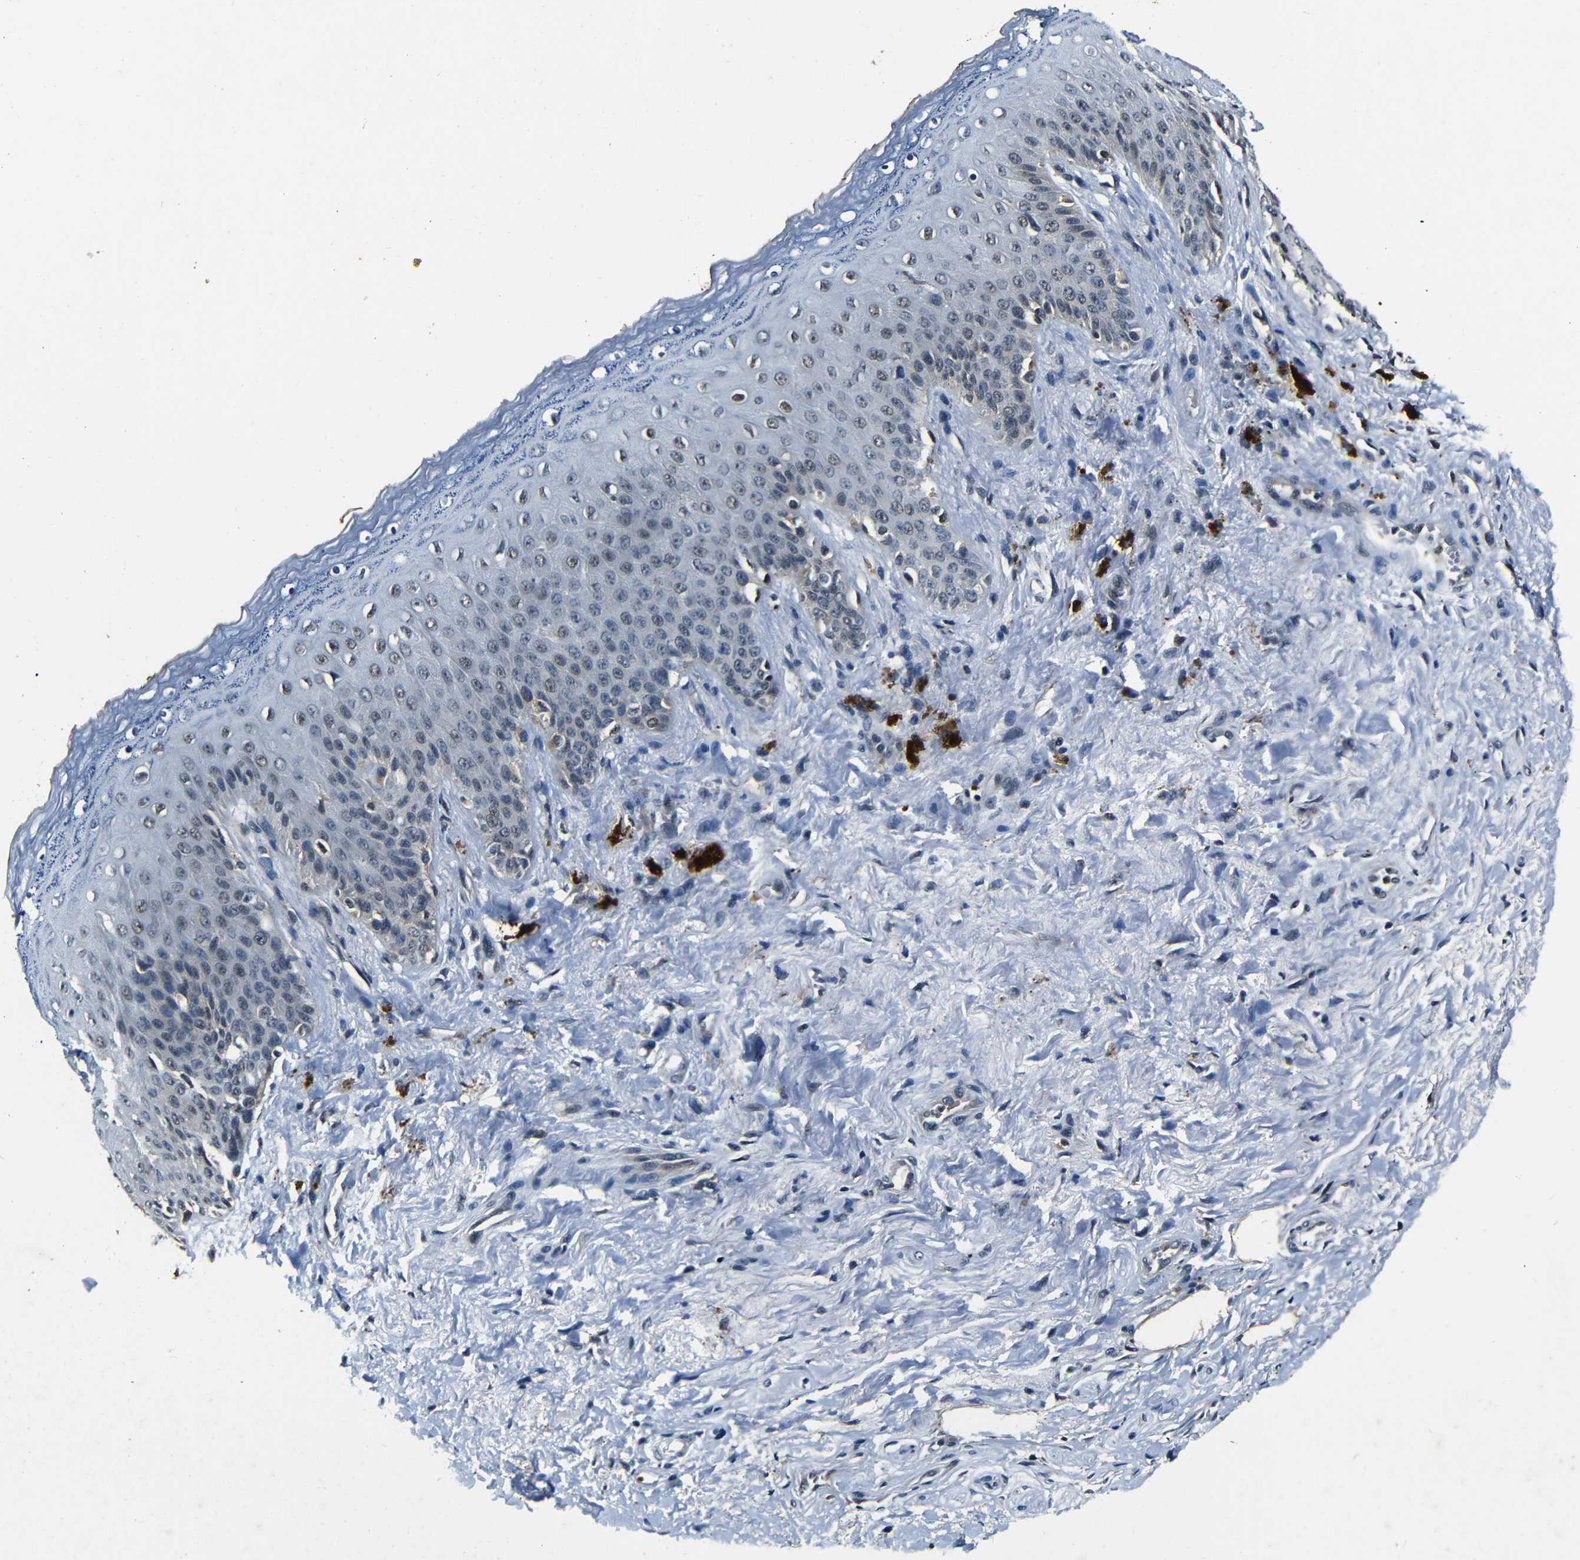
{"staining": {"intensity": "weak", "quantity": "25%-75%", "location": "nuclear"}, "tissue": "skin", "cell_type": "Epidermal cells", "image_type": "normal", "snomed": [{"axis": "morphology", "description": "Normal tissue, NOS"}, {"axis": "topography", "description": "Anal"}], "caption": "Protein positivity by immunohistochemistry (IHC) demonstrates weak nuclear positivity in approximately 25%-75% of epidermal cells in unremarkable skin.", "gene": "FOXD4L1", "patient": {"sex": "female", "age": 46}}